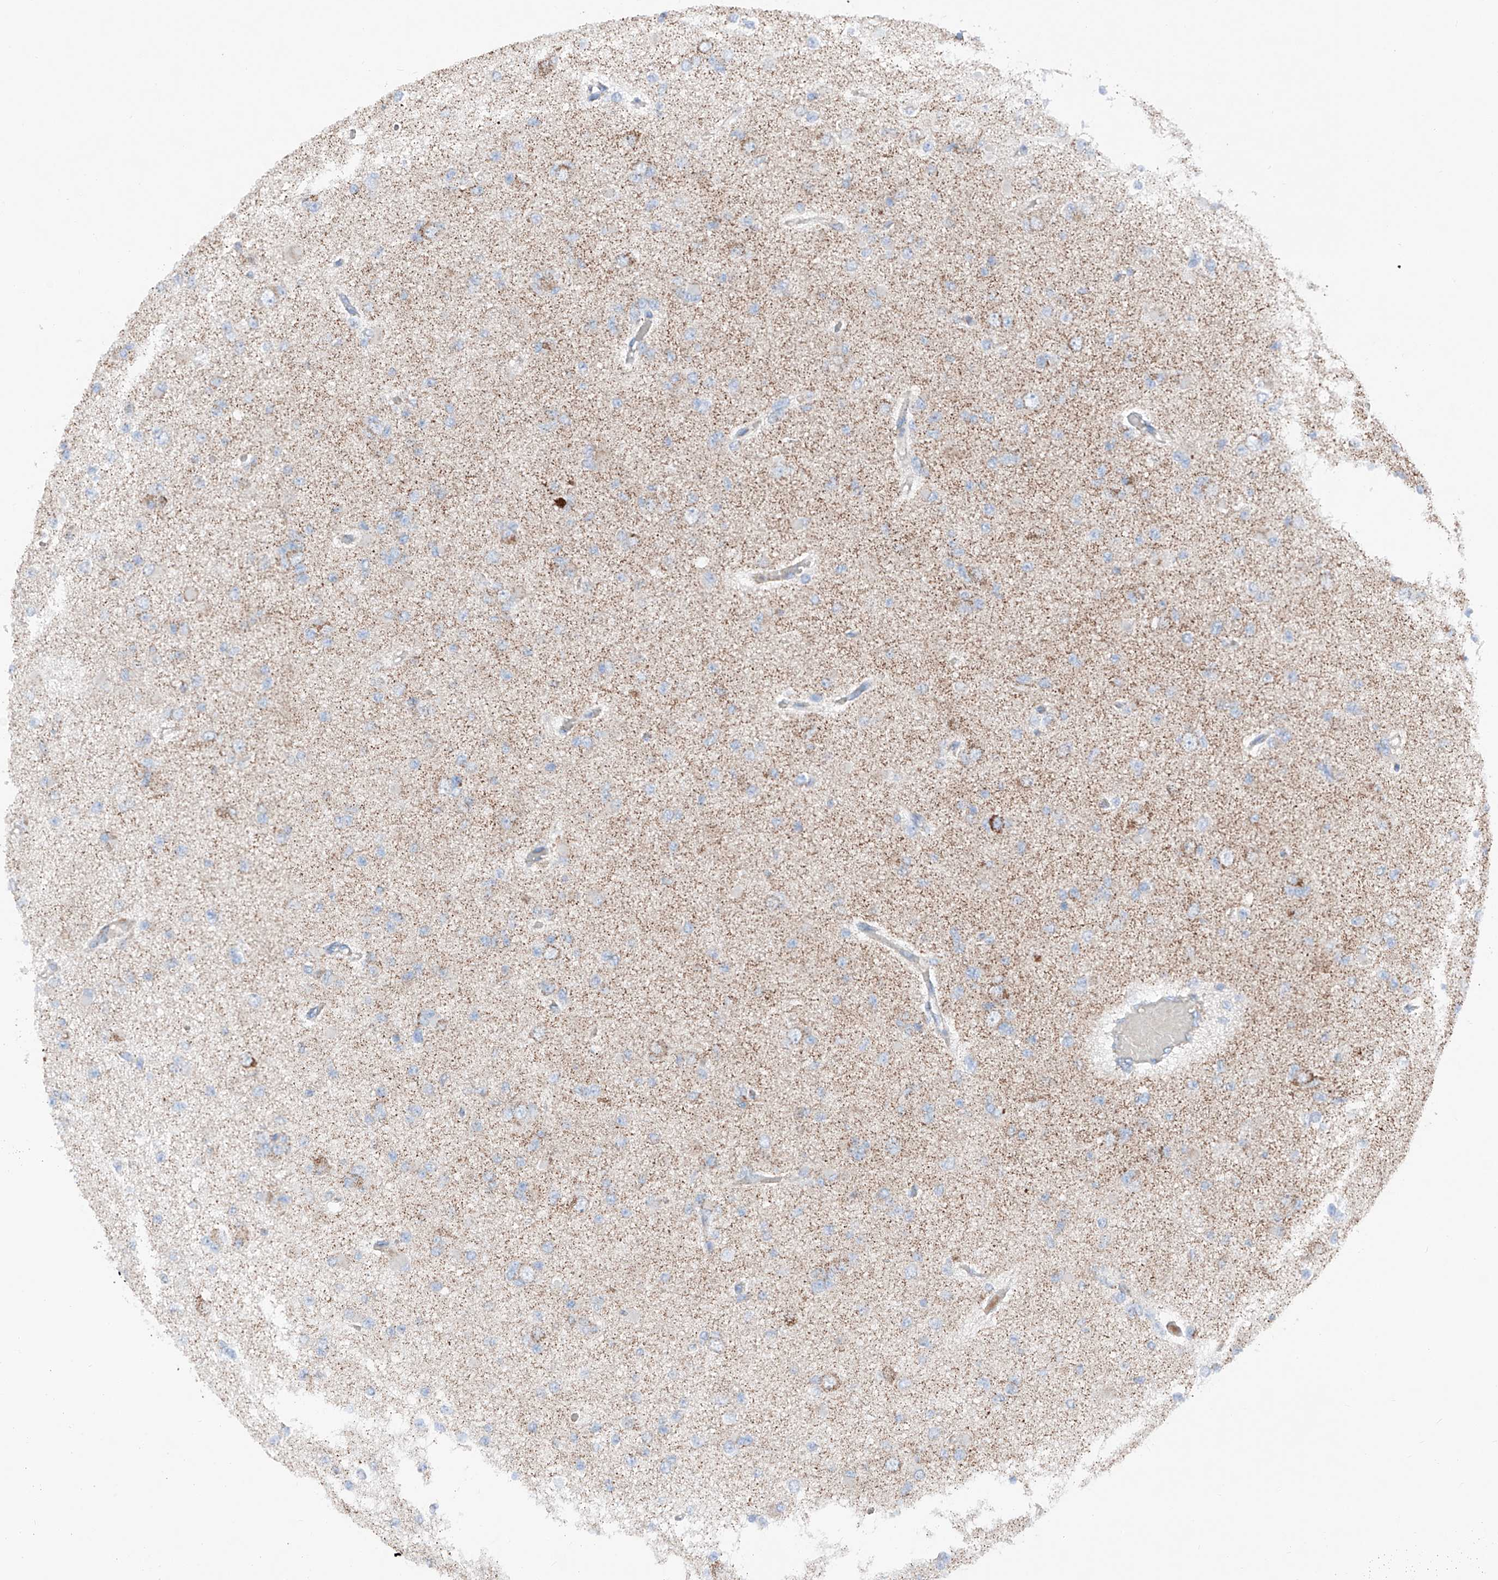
{"staining": {"intensity": "moderate", "quantity": "<25%", "location": "cytoplasmic/membranous"}, "tissue": "glioma", "cell_type": "Tumor cells", "image_type": "cancer", "snomed": [{"axis": "morphology", "description": "Glioma, malignant, Low grade"}, {"axis": "topography", "description": "Brain"}], "caption": "Brown immunohistochemical staining in human glioma displays moderate cytoplasmic/membranous expression in about <25% of tumor cells.", "gene": "MRAP", "patient": {"sex": "female", "age": 22}}